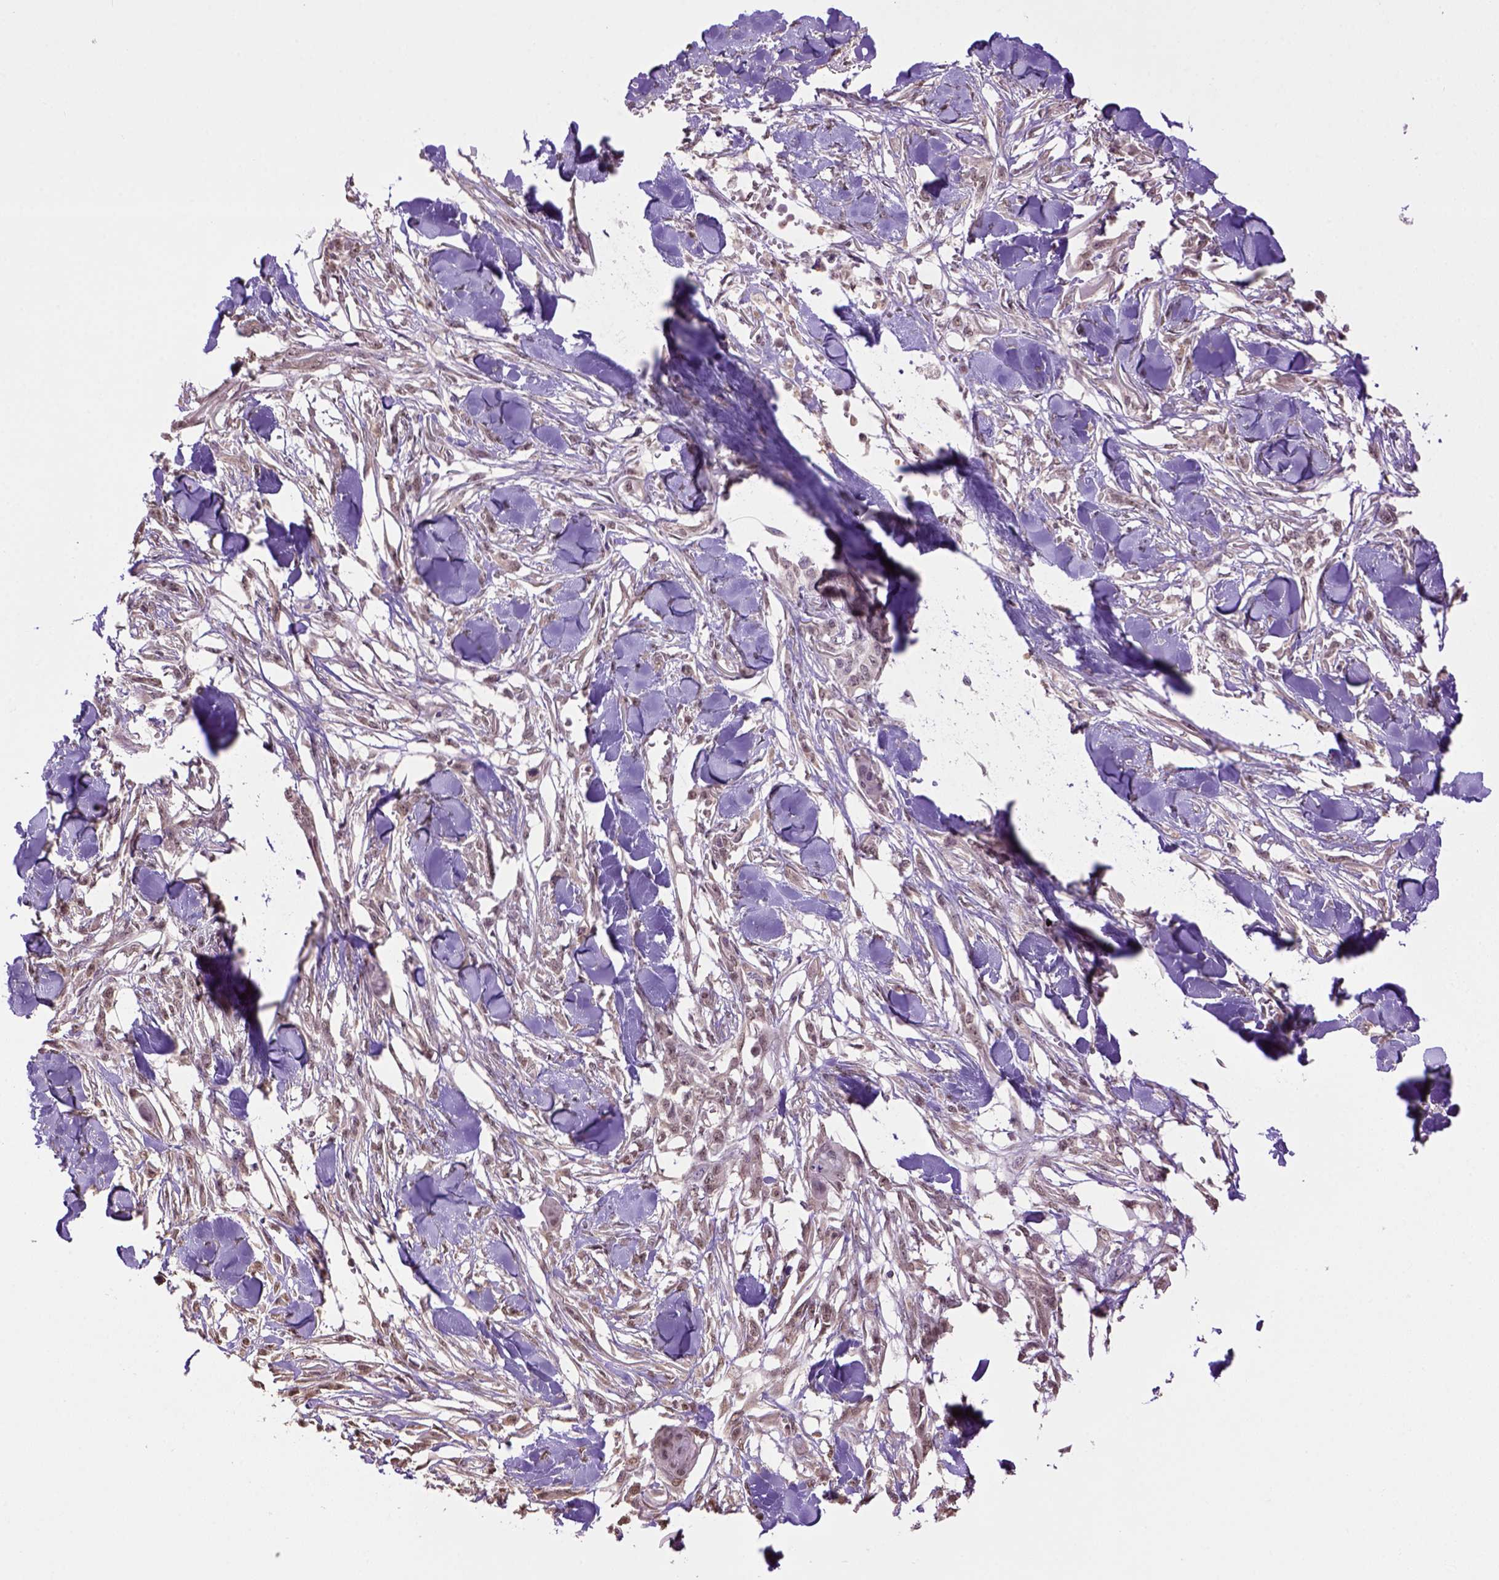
{"staining": {"intensity": "weak", "quantity": "<25%", "location": "cytoplasmic/membranous"}, "tissue": "skin cancer", "cell_type": "Tumor cells", "image_type": "cancer", "snomed": [{"axis": "morphology", "description": "Squamous cell carcinoma, NOS"}, {"axis": "topography", "description": "Skin"}], "caption": "Immunohistochemistry histopathology image of neoplastic tissue: skin cancer (squamous cell carcinoma) stained with DAB (3,3'-diaminobenzidine) exhibits no significant protein positivity in tumor cells.", "gene": "WDR17", "patient": {"sex": "female", "age": 59}}